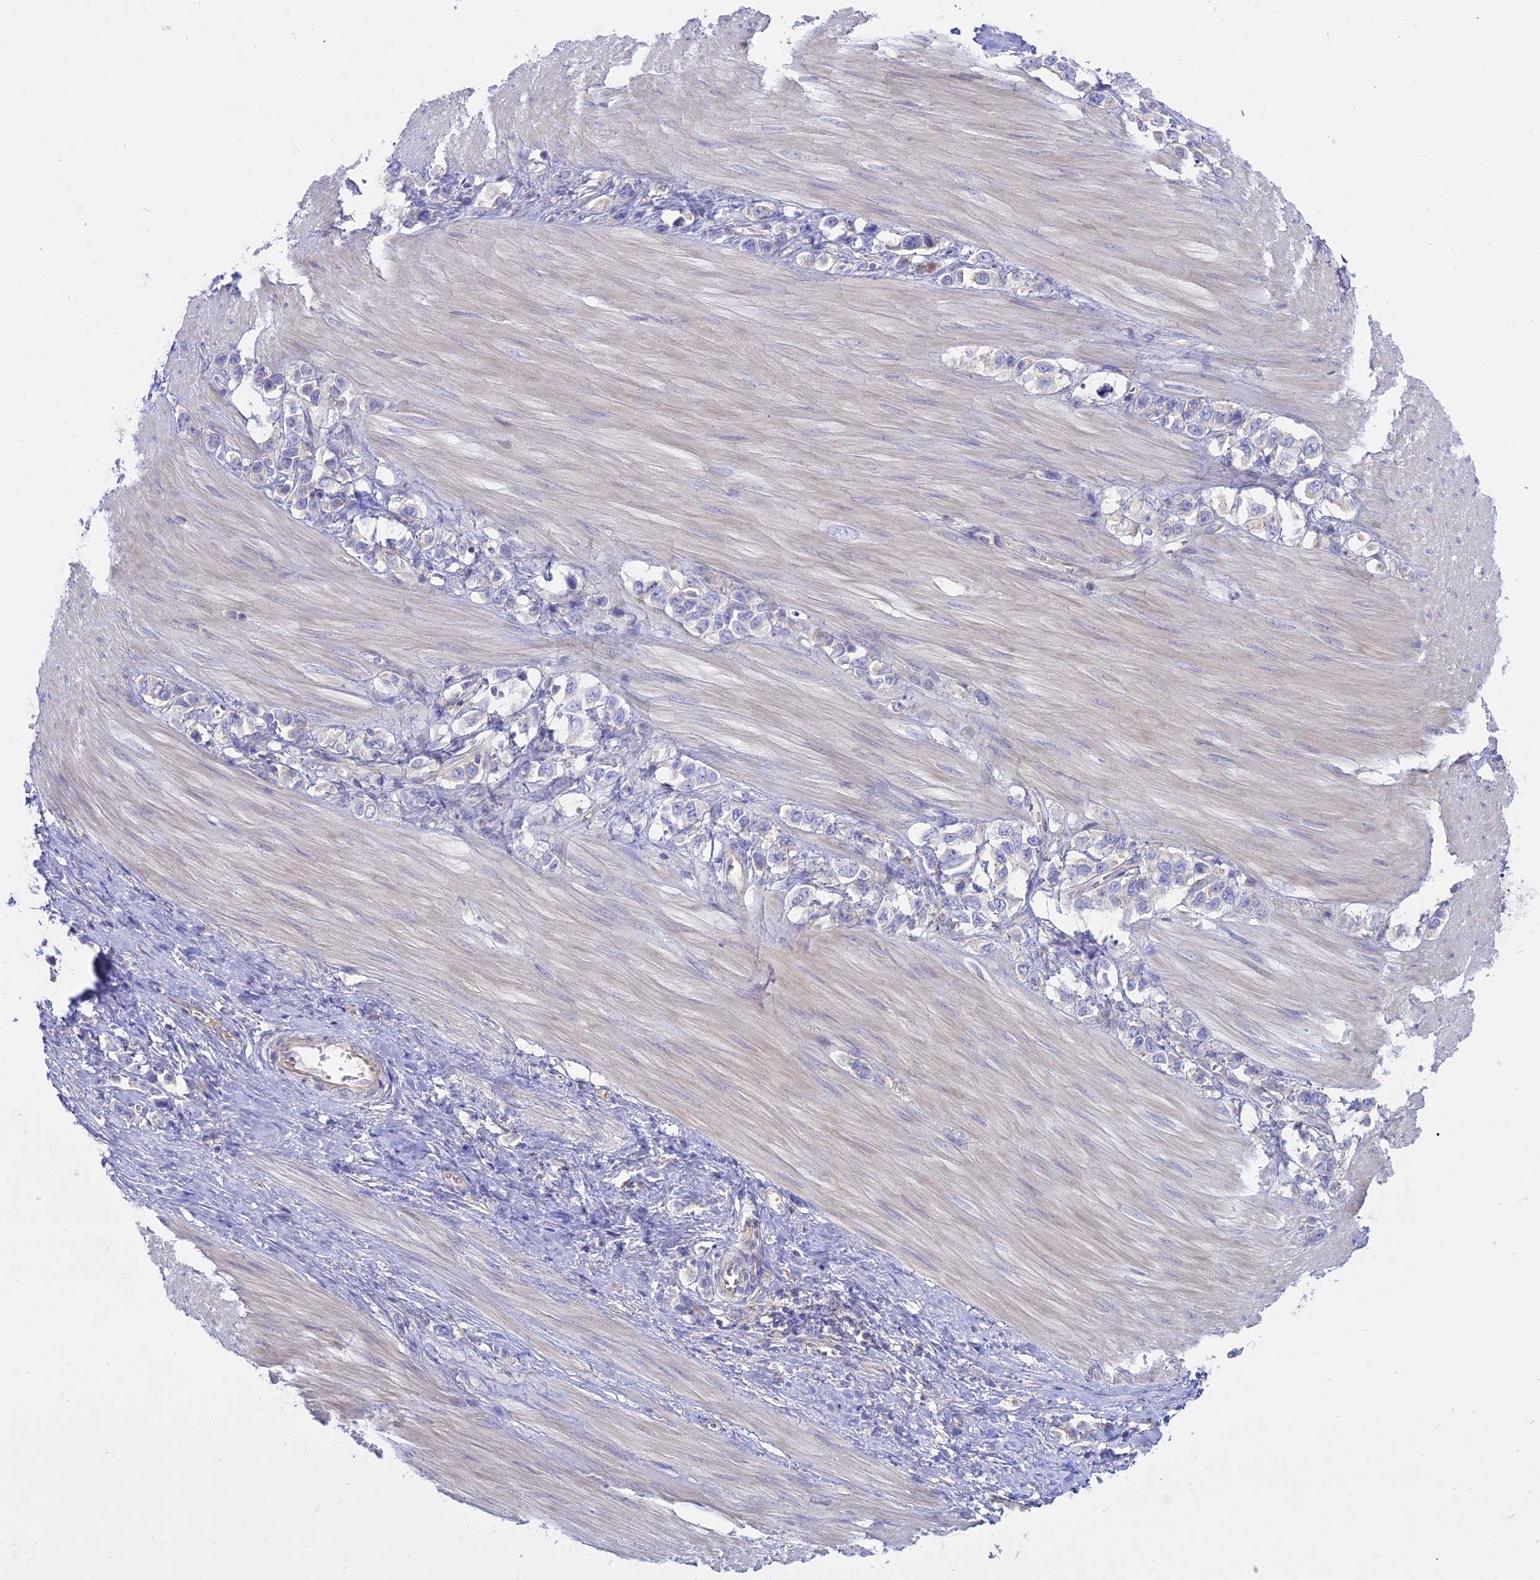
{"staining": {"intensity": "negative", "quantity": "none", "location": "none"}, "tissue": "stomach cancer", "cell_type": "Tumor cells", "image_type": "cancer", "snomed": [{"axis": "morphology", "description": "Adenocarcinoma, NOS"}, {"axis": "topography", "description": "Stomach"}], "caption": "A histopathology image of human stomach cancer is negative for staining in tumor cells. (DAB immunohistochemistry with hematoxylin counter stain).", "gene": "AHCYL1", "patient": {"sex": "female", "age": 65}}